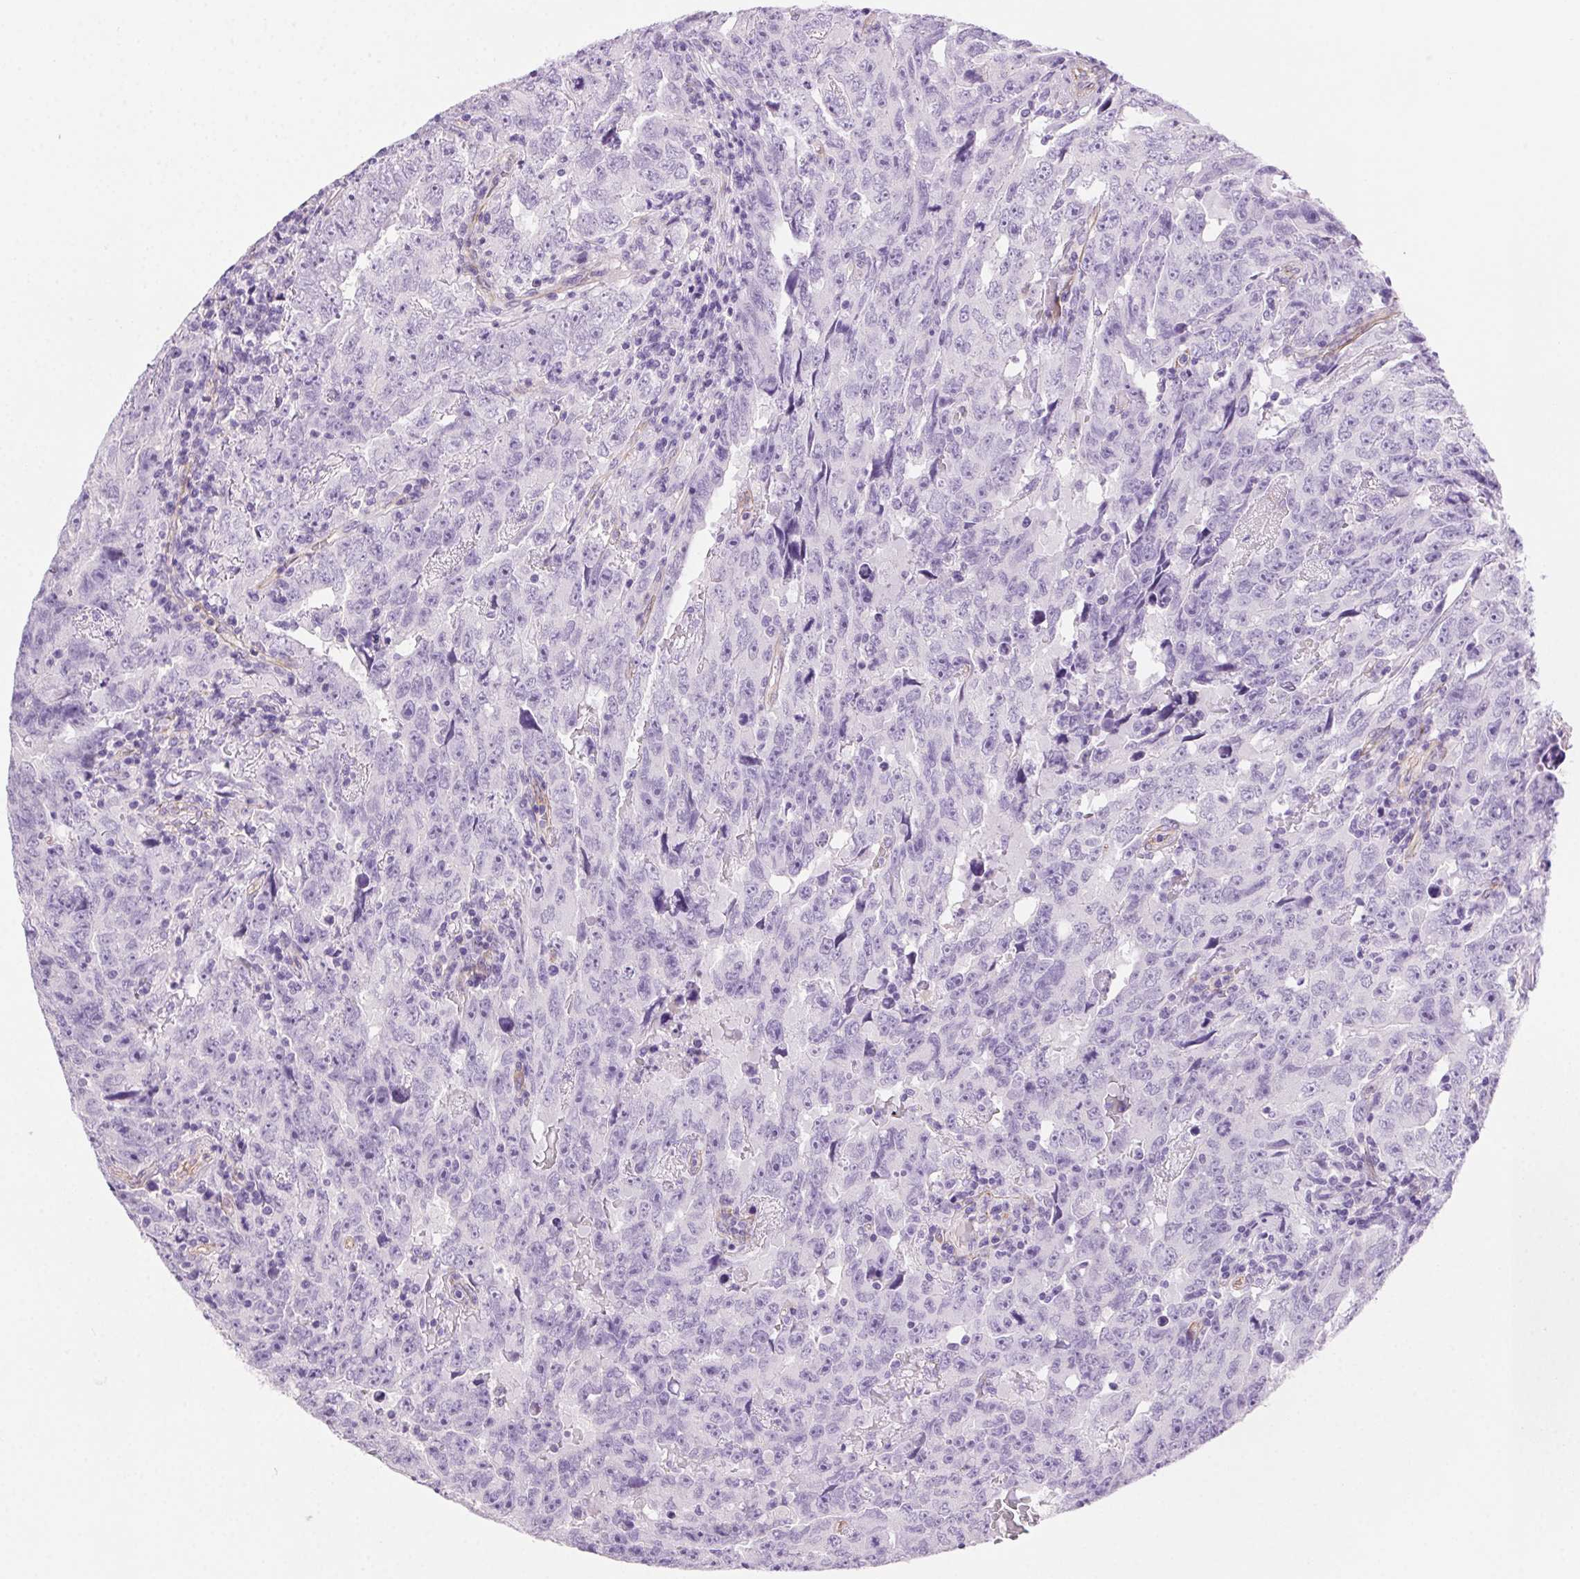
{"staining": {"intensity": "negative", "quantity": "none", "location": "none"}, "tissue": "testis cancer", "cell_type": "Tumor cells", "image_type": "cancer", "snomed": [{"axis": "morphology", "description": "Carcinoma, Embryonal, NOS"}, {"axis": "topography", "description": "Testis"}], "caption": "The IHC micrograph has no significant positivity in tumor cells of embryonal carcinoma (testis) tissue.", "gene": "SHCBP1L", "patient": {"sex": "male", "age": 24}}